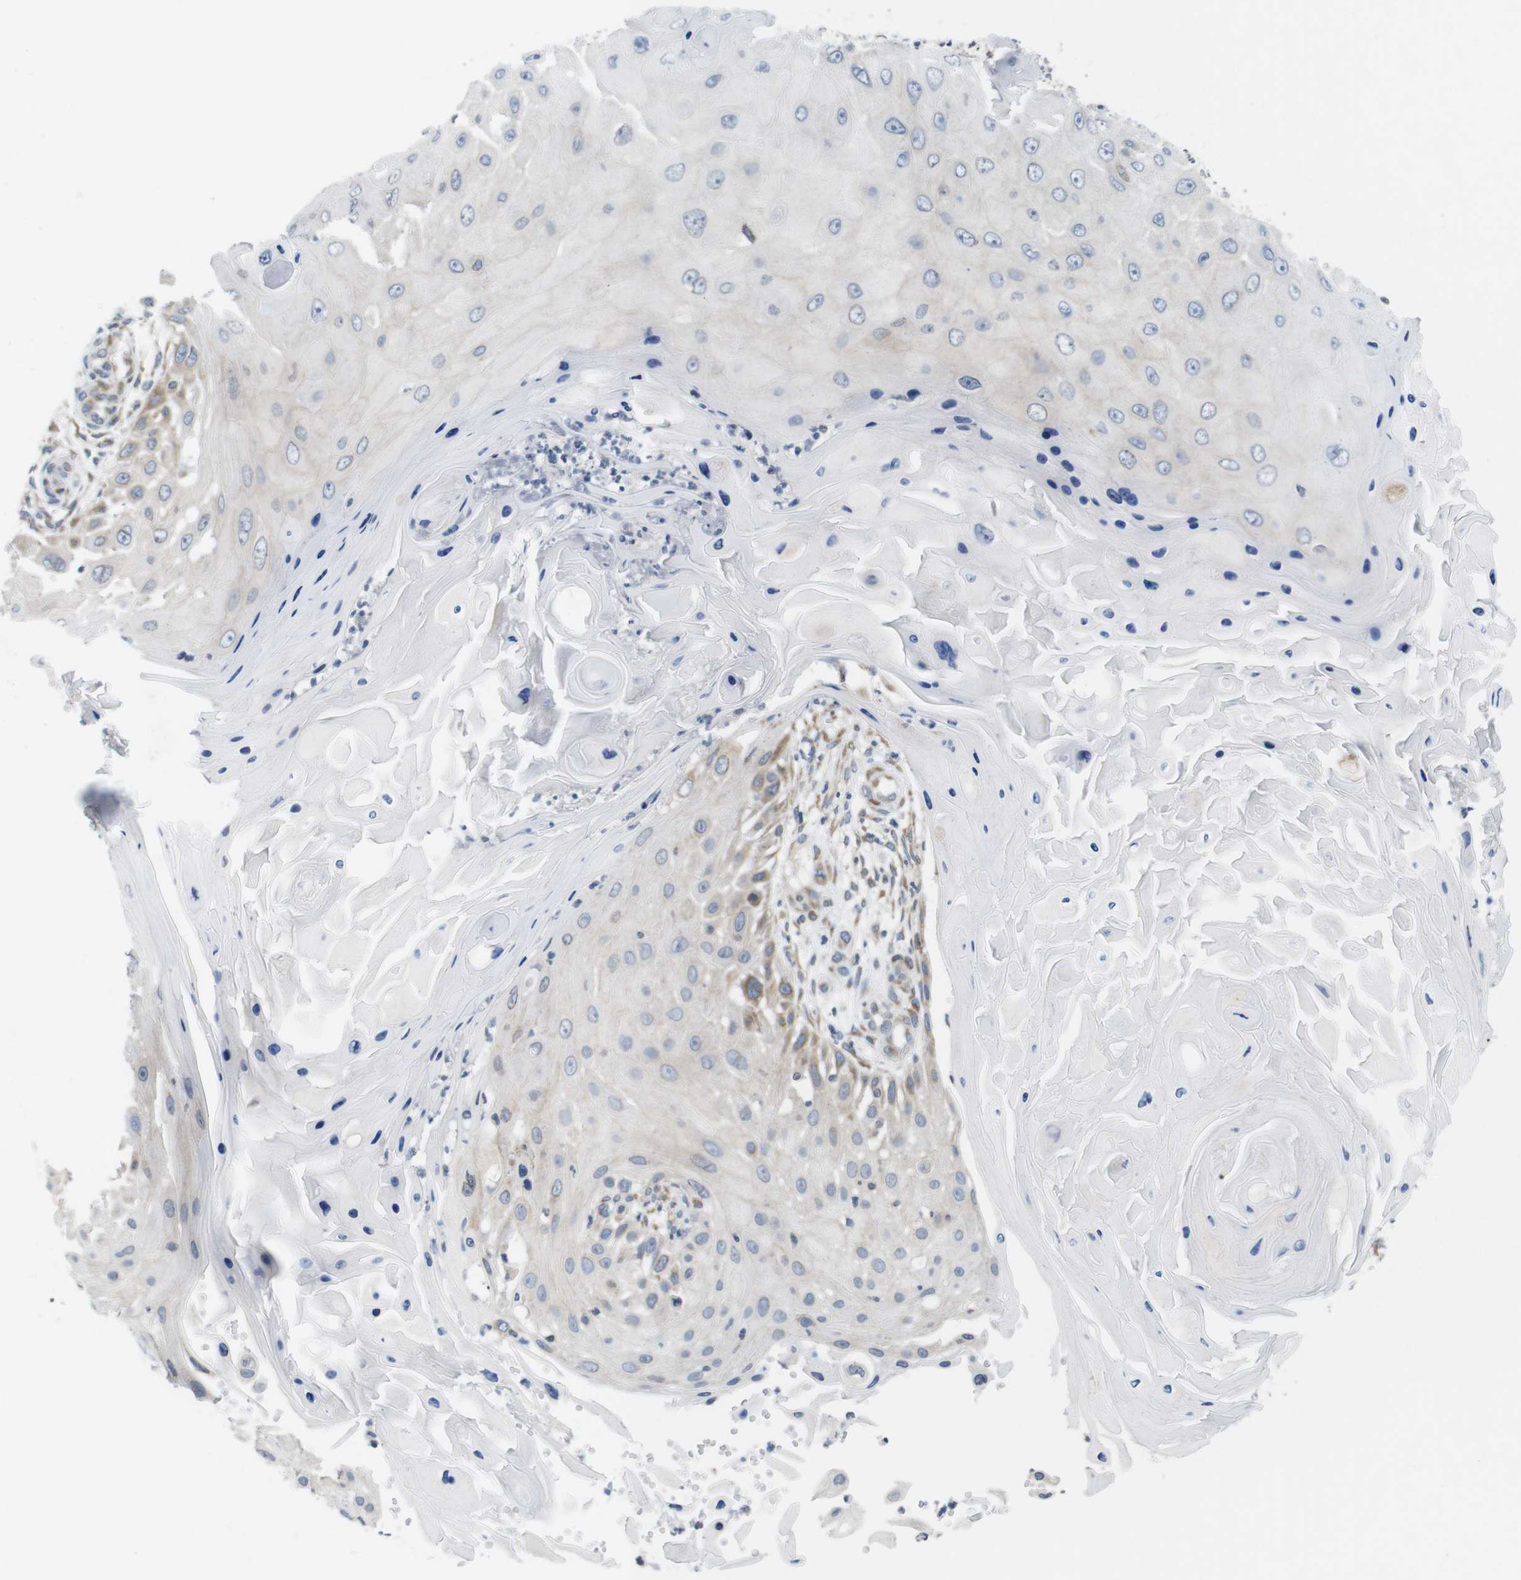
{"staining": {"intensity": "weak", "quantity": "<25%", "location": "cytoplasmic/membranous"}, "tissue": "skin cancer", "cell_type": "Tumor cells", "image_type": "cancer", "snomed": [{"axis": "morphology", "description": "Squamous cell carcinoma, NOS"}, {"axis": "topography", "description": "Skin"}], "caption": "This is an immunohistochemistry histopathology image of squamous cell carcinoma (skin). There is no staining in tumor cells.", "gene": "ERGIC3", "patient": {"sex": "female", "age": 44}}